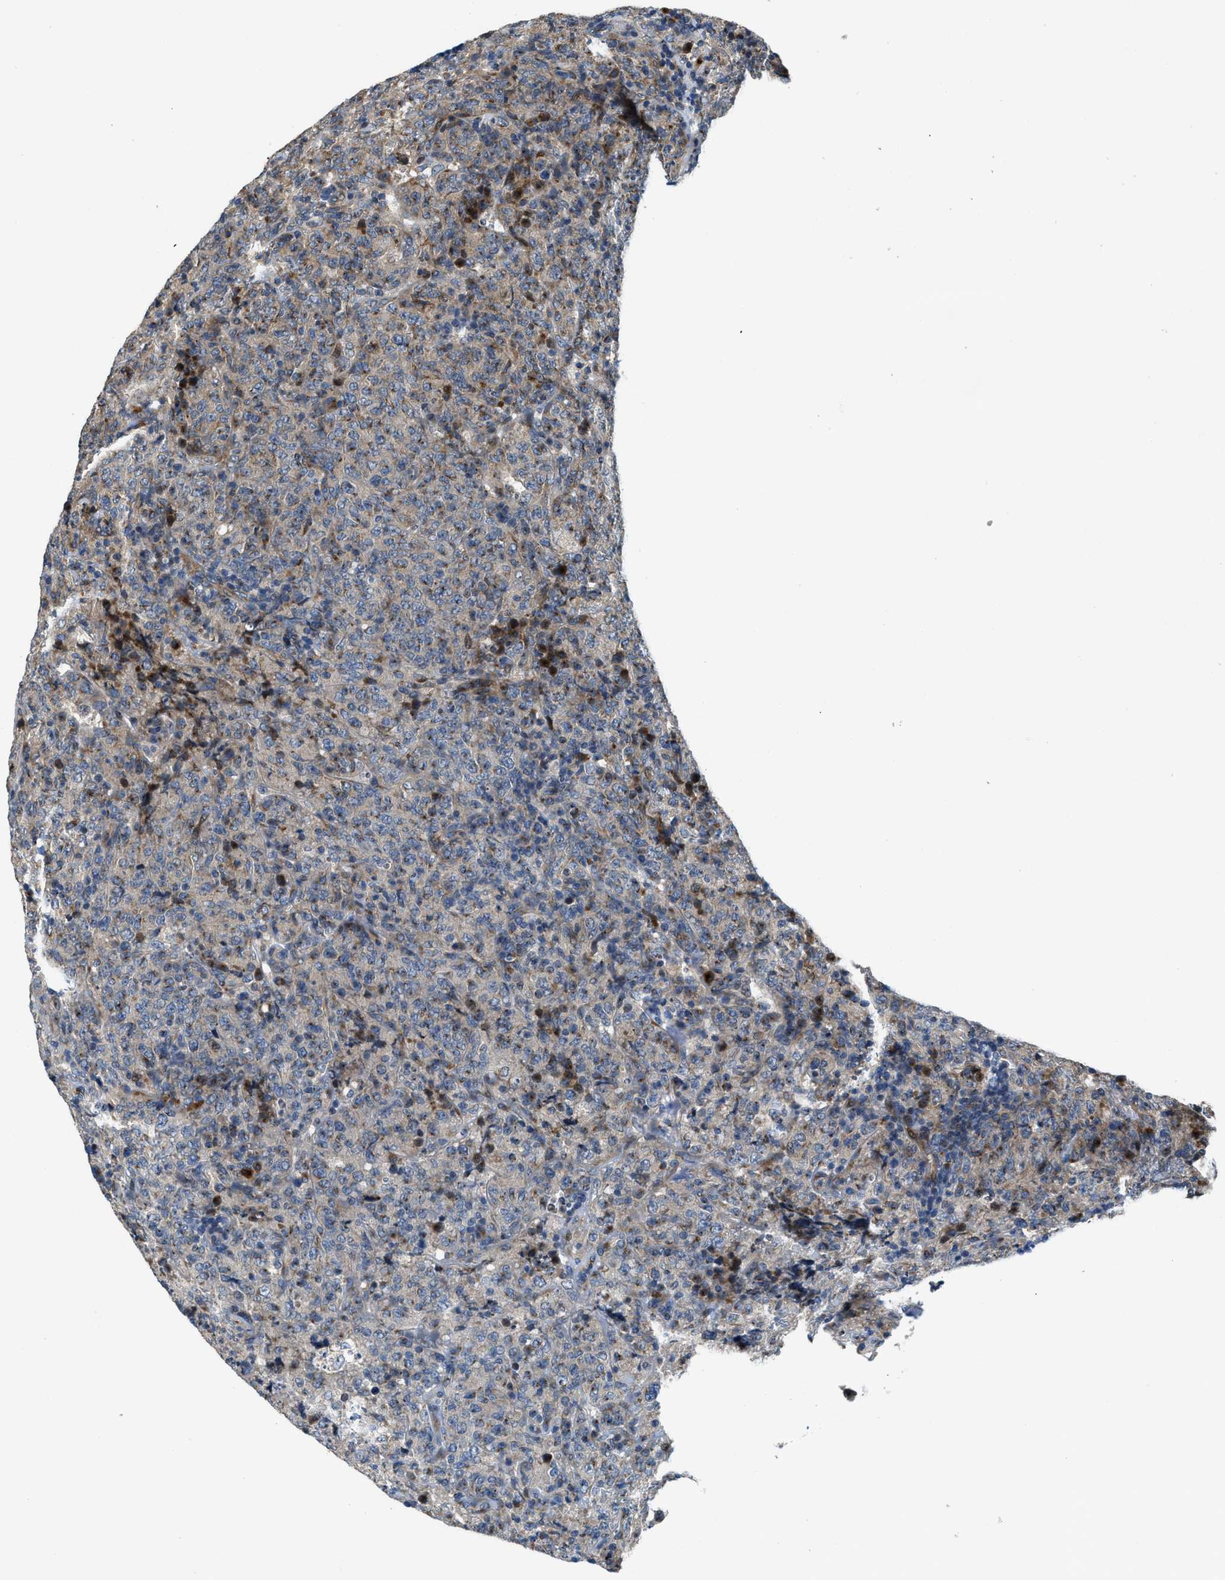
{"staining": {"intensity": "weak", "quantity": ">75%", "location": "cytoplasmic/membranous"}, "tissue": "lymphoma", "cell_type": "Tumor cells", "image_type": "cancer", "snomed": [{"axis": "morphology", "description": "Malignant lymphoma, non-Hodgkin's type, High grade"}, {"axis": "topography", "description": "Tonsil"}], "caption": "Tumor cells reveal weak cytoplasmic/membranous staining in approximately >75% of cells in lymphoma.", "gene": "FUT8", "patient": {"sex": "female", "age": 36}}